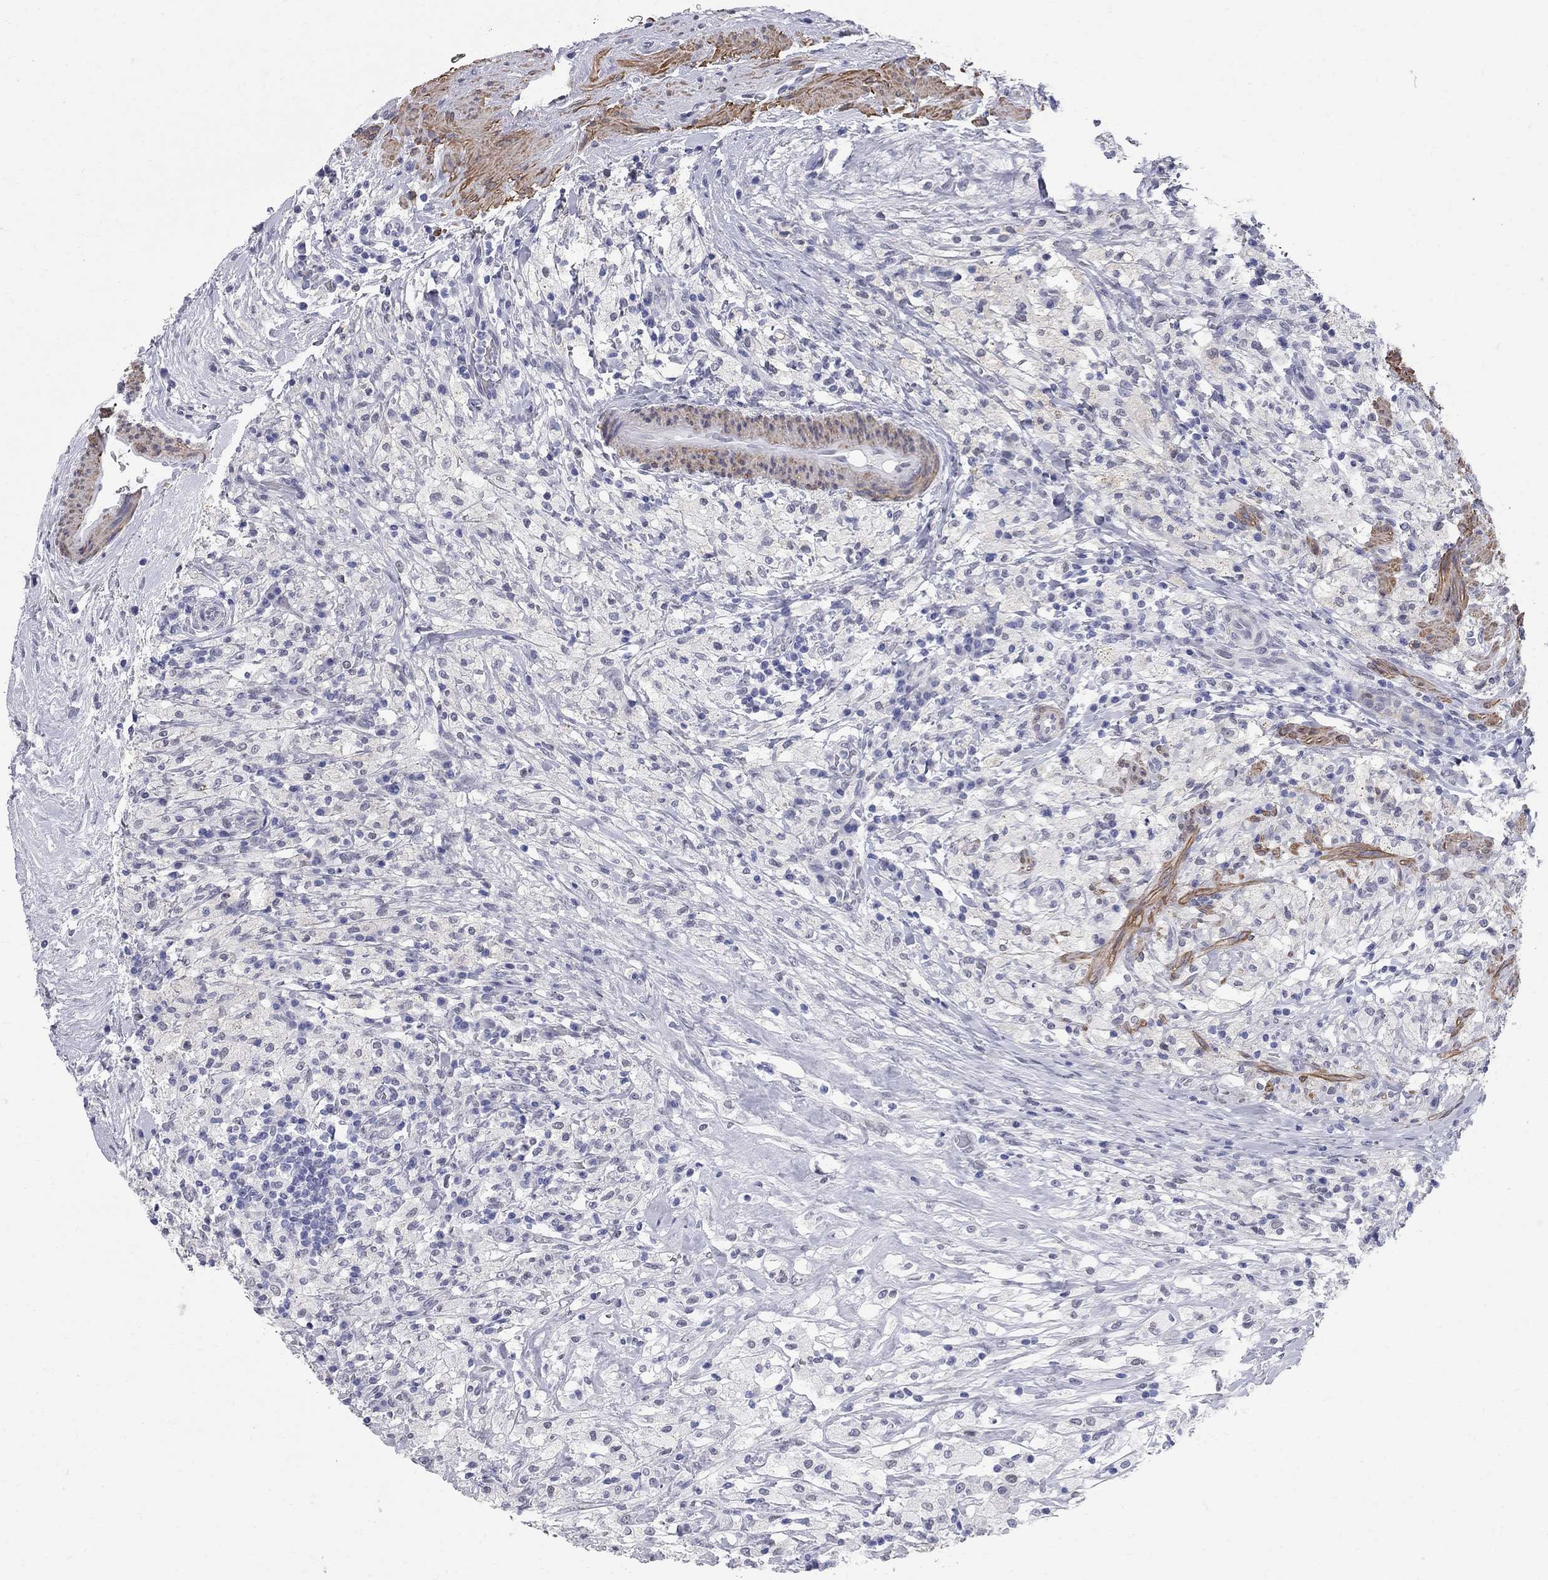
{"staining": {"intensity": "negative", "quantity": "none", "location": "none"}, "tissue": "testis cancer", "cell_type": "Tumor cells", "image_type": "cancer", "snomed": [{"axis": "morphology", "description": "Necrosis, NOS"}, {"axis": "morphology", "description": "Carcinoma, Embryonal, NOS"}, {"axis": "topography", "description": "Testis"}], "caption": "Immunohistochemistry (IHC) micrograph of testis cancer (embryonal carcinoma) stained for a protein (brown), which exhibits no expression in tumor cells.", "gene": "BPIFB1", "patient": {"sex": "male", "age": 19}}